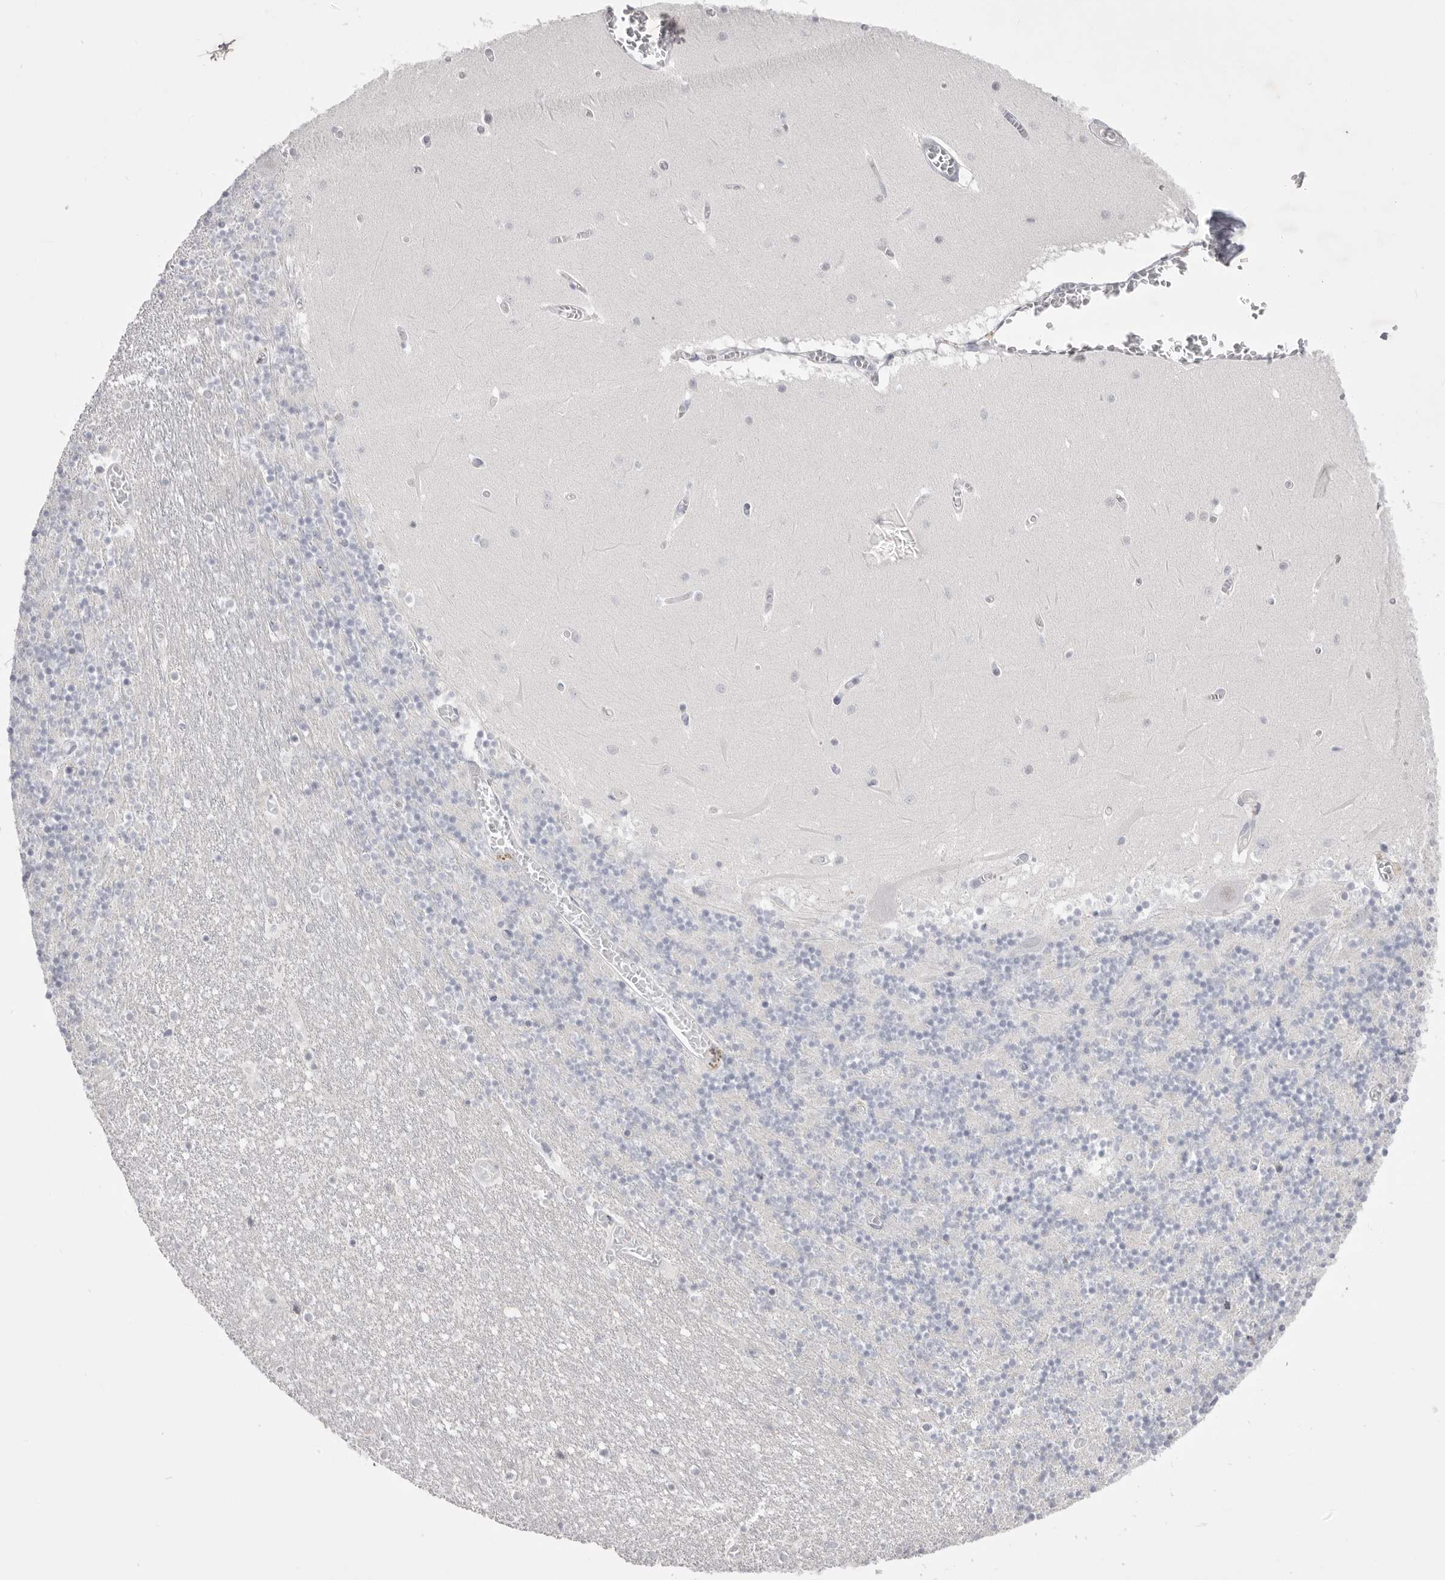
{"staining": {"intensity": "negative", "quantity": "none", "location": "none"}, "tissue": "cerebellum", "cell_type": "Cells in granular layer", "image_type": "normal", "snomed": [{"axis": "morphology", "description": "Normal tissue, NOS"}, {"axis": "topography", "description": "Cerebellum"}], "caption": "Immunohistochemical staining of normal human cerebellum shows no significant staining in cells in granular layer.", "gene": "ZBTB7B", "patient": {"sex": "female", "age": 28}}